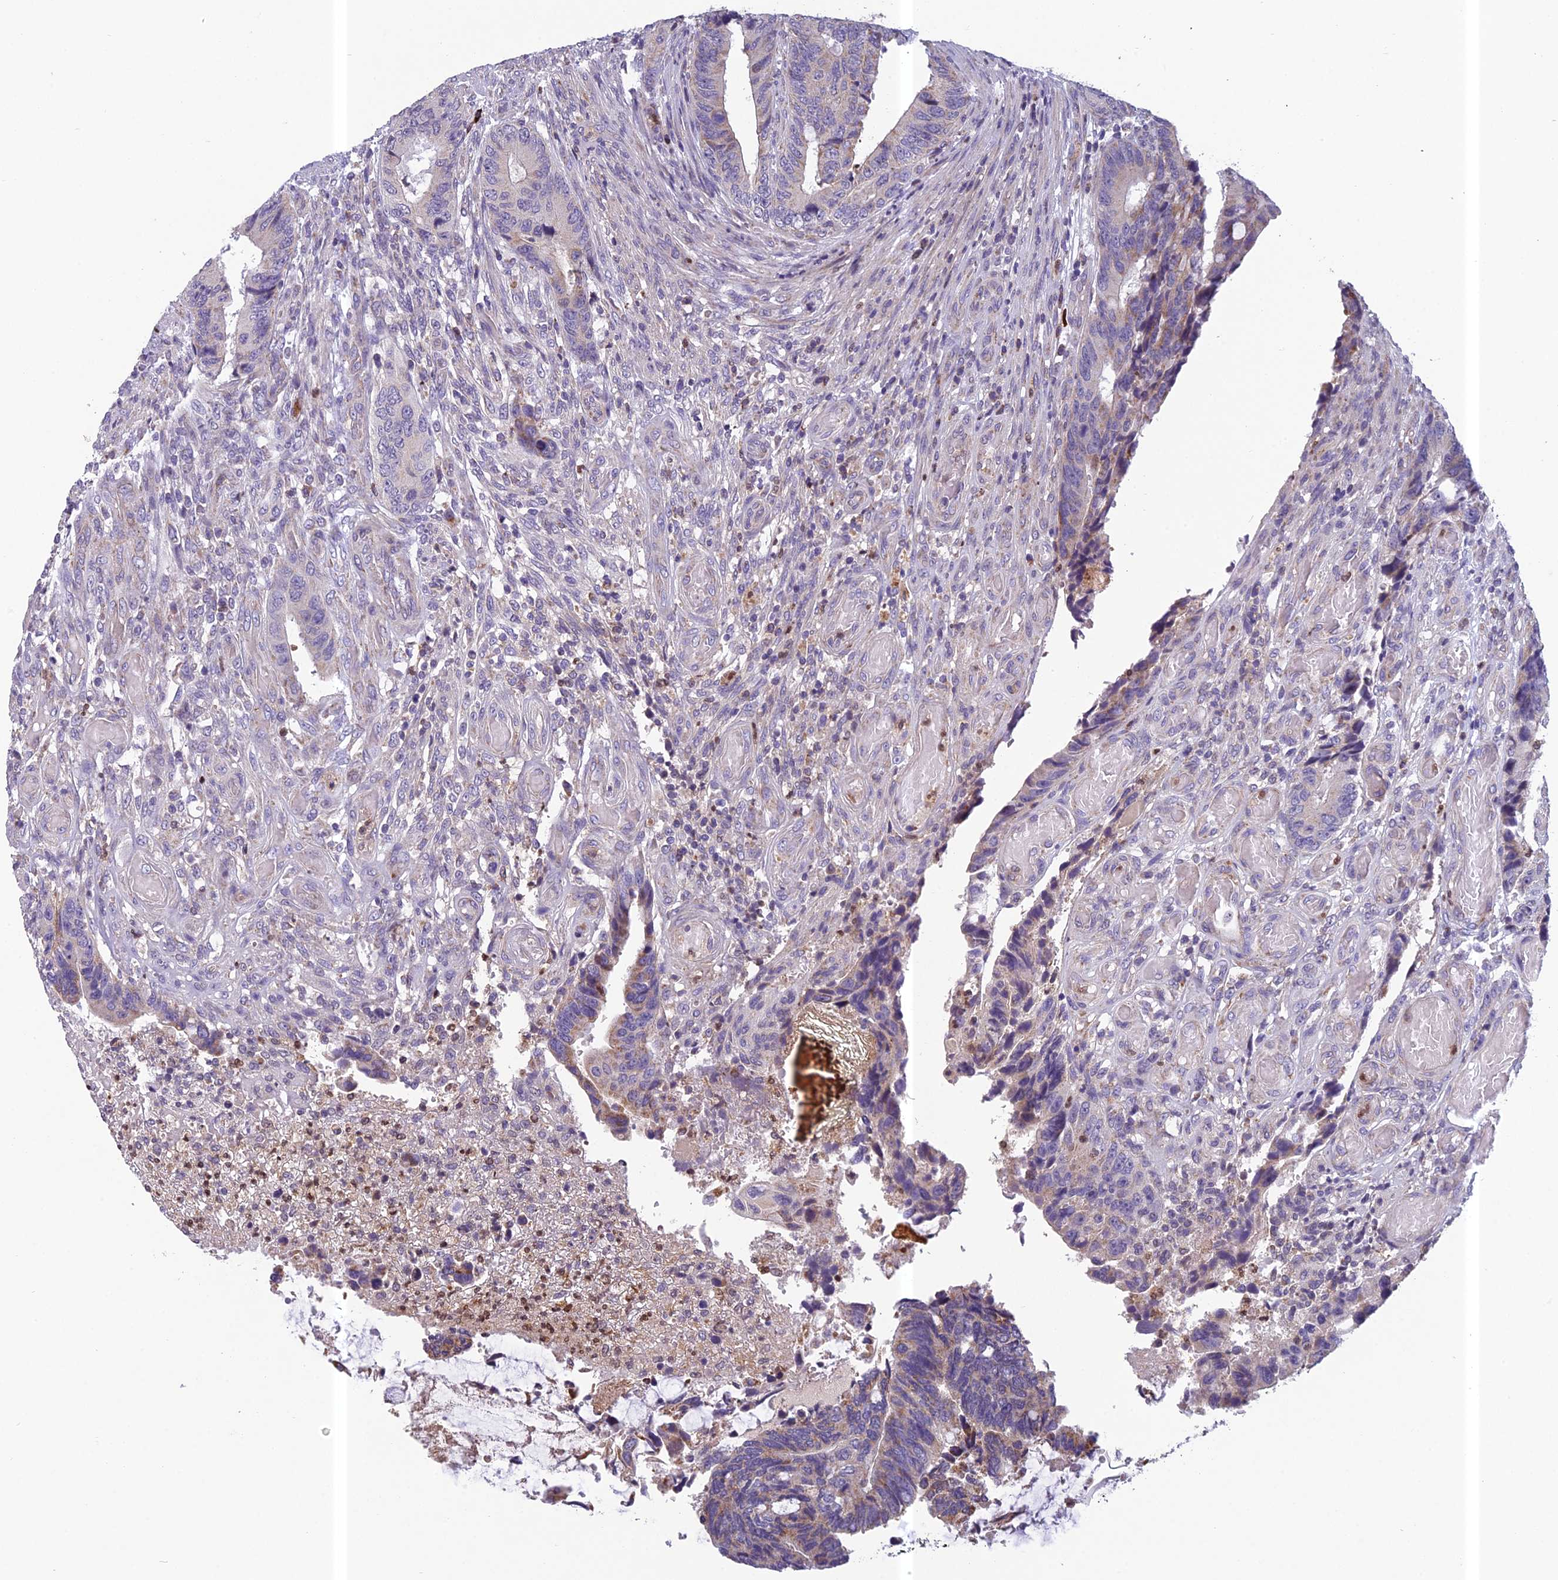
{"staining": {"intensity": "weak", "quantity": "<25%", "location": "cytoplasmic/membranous"}, "tissue": "colorectal cancer", "cell_type": "Tumor cells", "image_type": "cancer", "snomed": [{"axis": "morphology", "description": "Adenocarcinoma, NOS"}, {"axis": "topography", "description": "Colon"}], "caption": "This is an immunohistochemistry photomicrograph of human colorectal adenocarcinoma. There is no positivity in tumor cells.", "gene": "ENSG00000188897", "patient": {"sex": "male", "age": 87}}